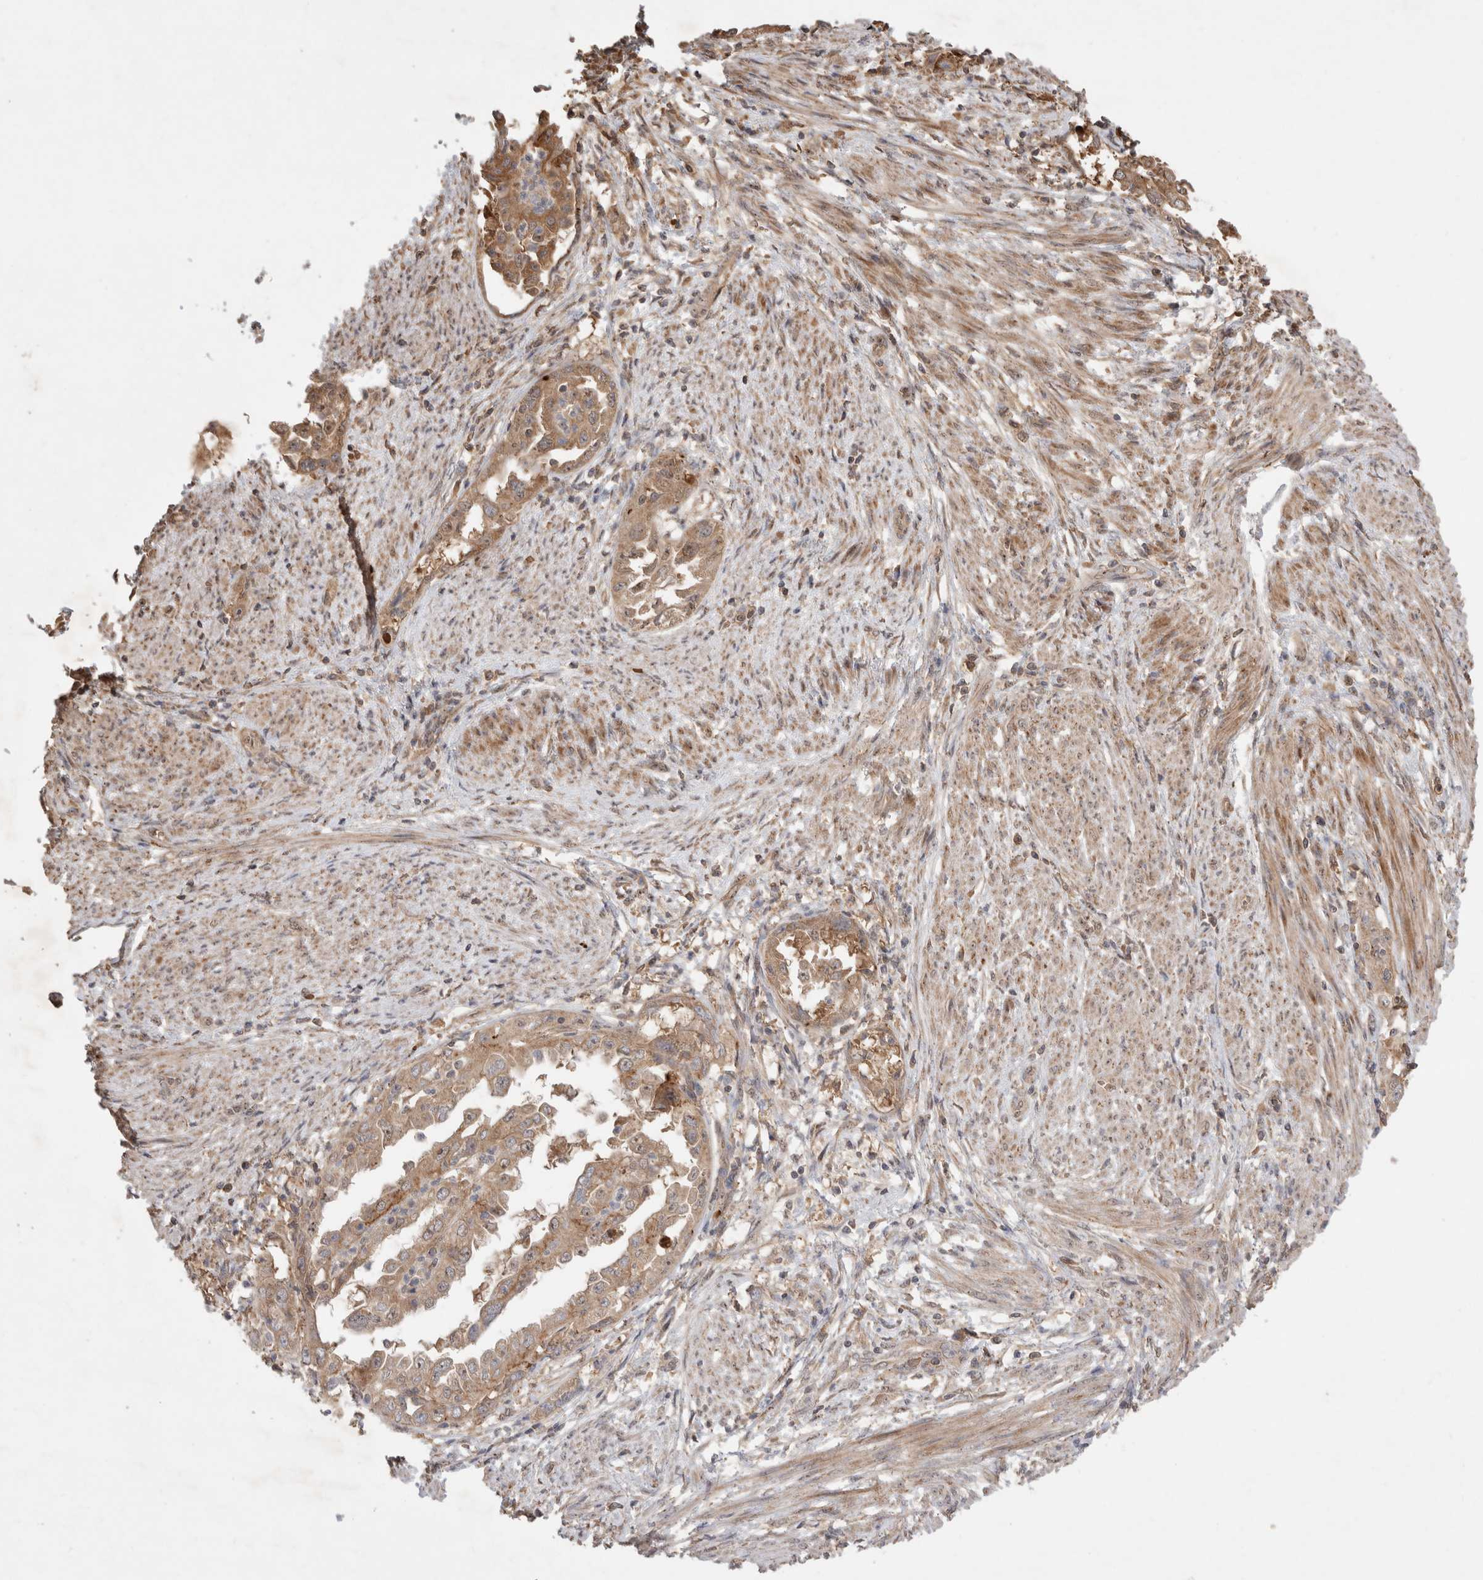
{"staining": {"intensity": "moderate", "quantity": ">75%", "location": "cytoplasmic/membranous"}, "tissue": "endometrial cancer", "cell_type": "Tumor cells", "image_type": "cancer", "snomed": [{"axis": "morphology", "description": "Adenocarcinoma, NOS"}, {"axis": "topography", "description": "Endometrium"}], "caption": "Human endometrial adenocarcinoma stained for a protein (brown) shows moderate cytoplasmic/membranous positive positivity in approximately >75% of tumor cells.", "gene": "FAM221A", "patient": {"sex": "female", "age": 85}}